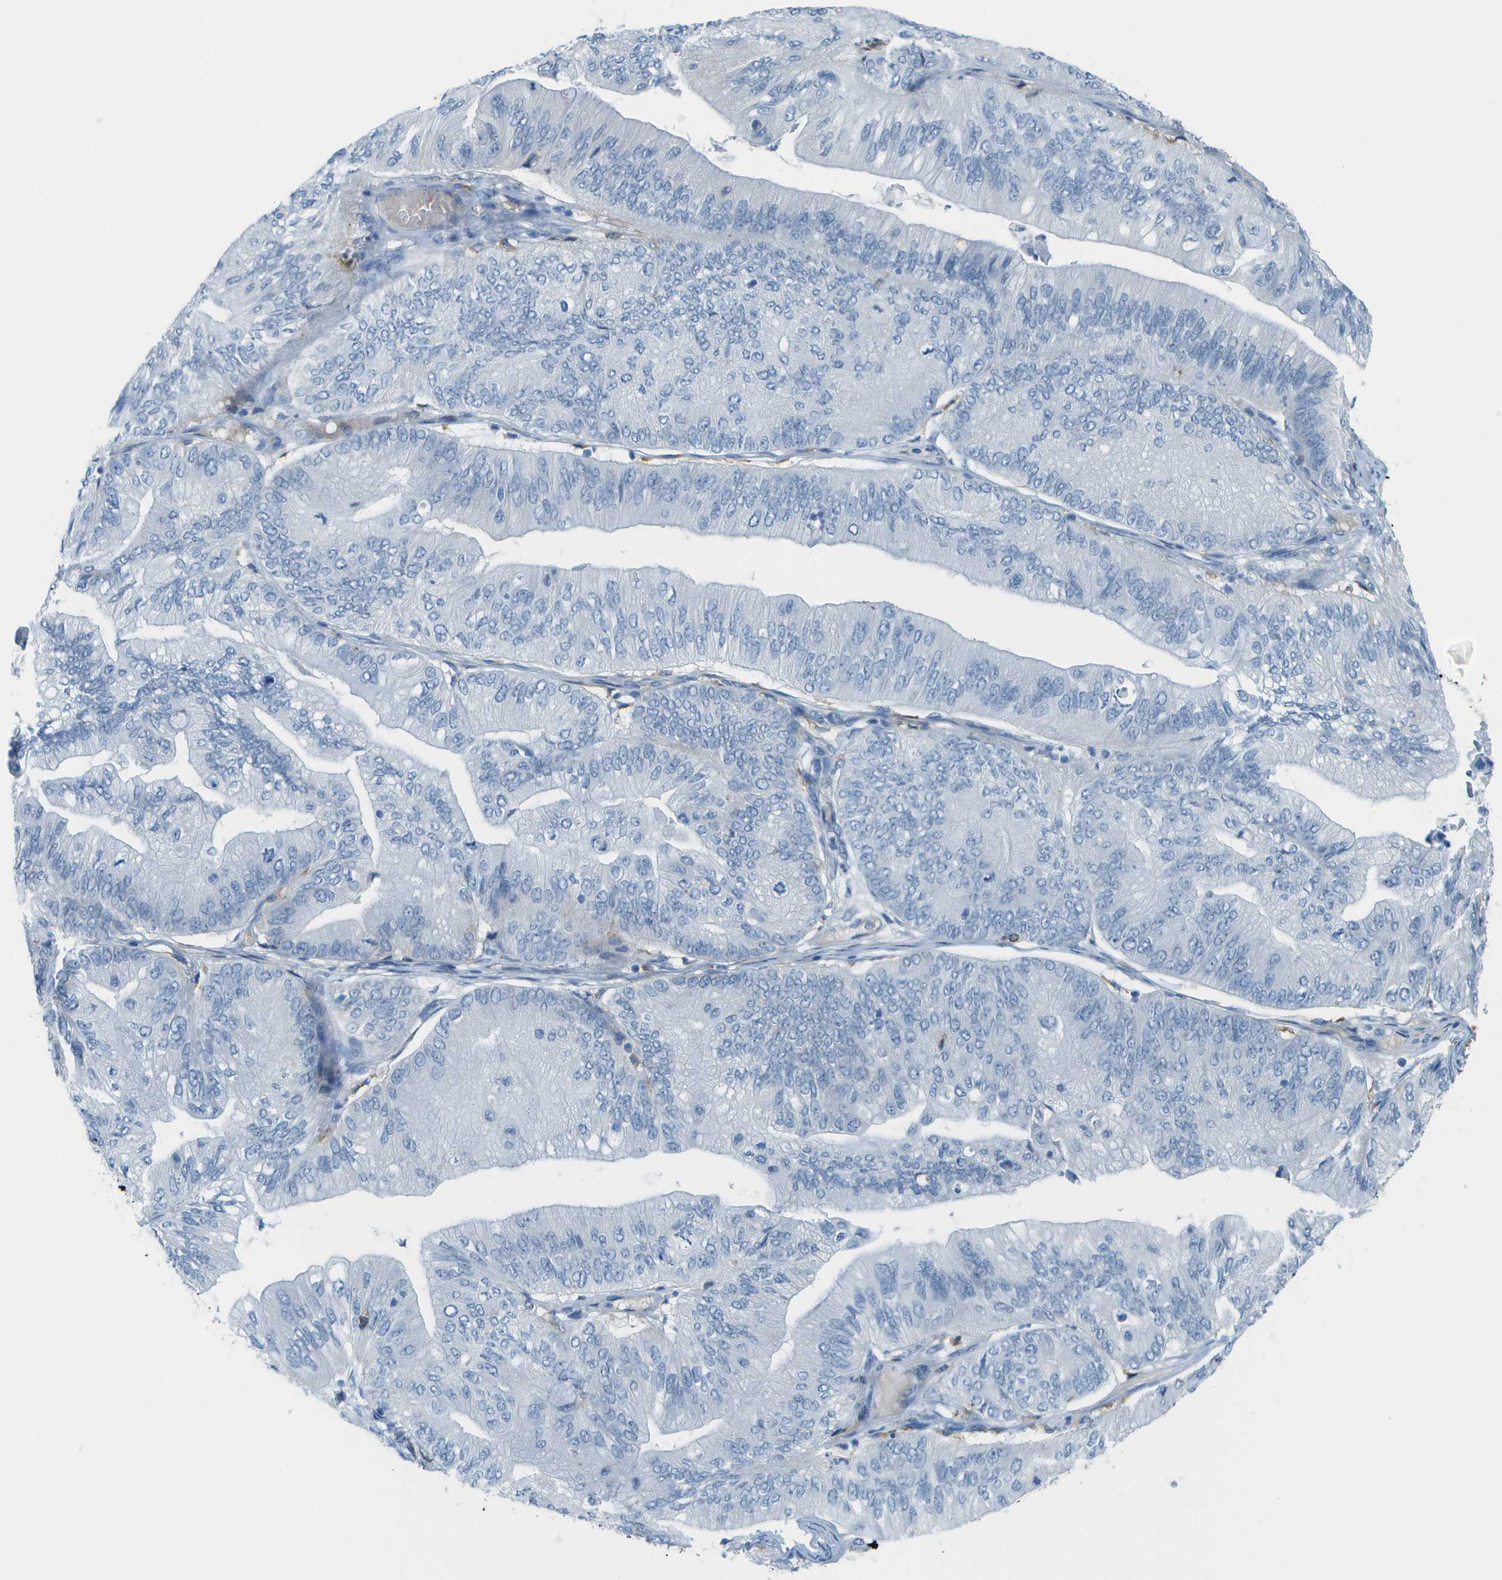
{"staining": {"intensity": "negative", "quantity": "none", "location": "none"}, "tissue": "ovarian cancer", "cell_type": "Tumor cells", "image_type": "cancer", "snomed": [{"axis": "morphology", "description": "Cystadenocarcinoma, mucinous, NOS"}, {"axis": "topography", "description": "Ovary"}], "caption": "Ovarian cancer (mucinous cystadenocarcinoma) was stained to show a protein in brown. There is no significant expression in tumor cells. (DAB (3,3'-diaminobenzidine) immunohistochemistry (IHC) visualized using brightfield microscopy, high magnification).", "gene": "ZBTB43", "patient": {"sex": "female", "age": 61}}